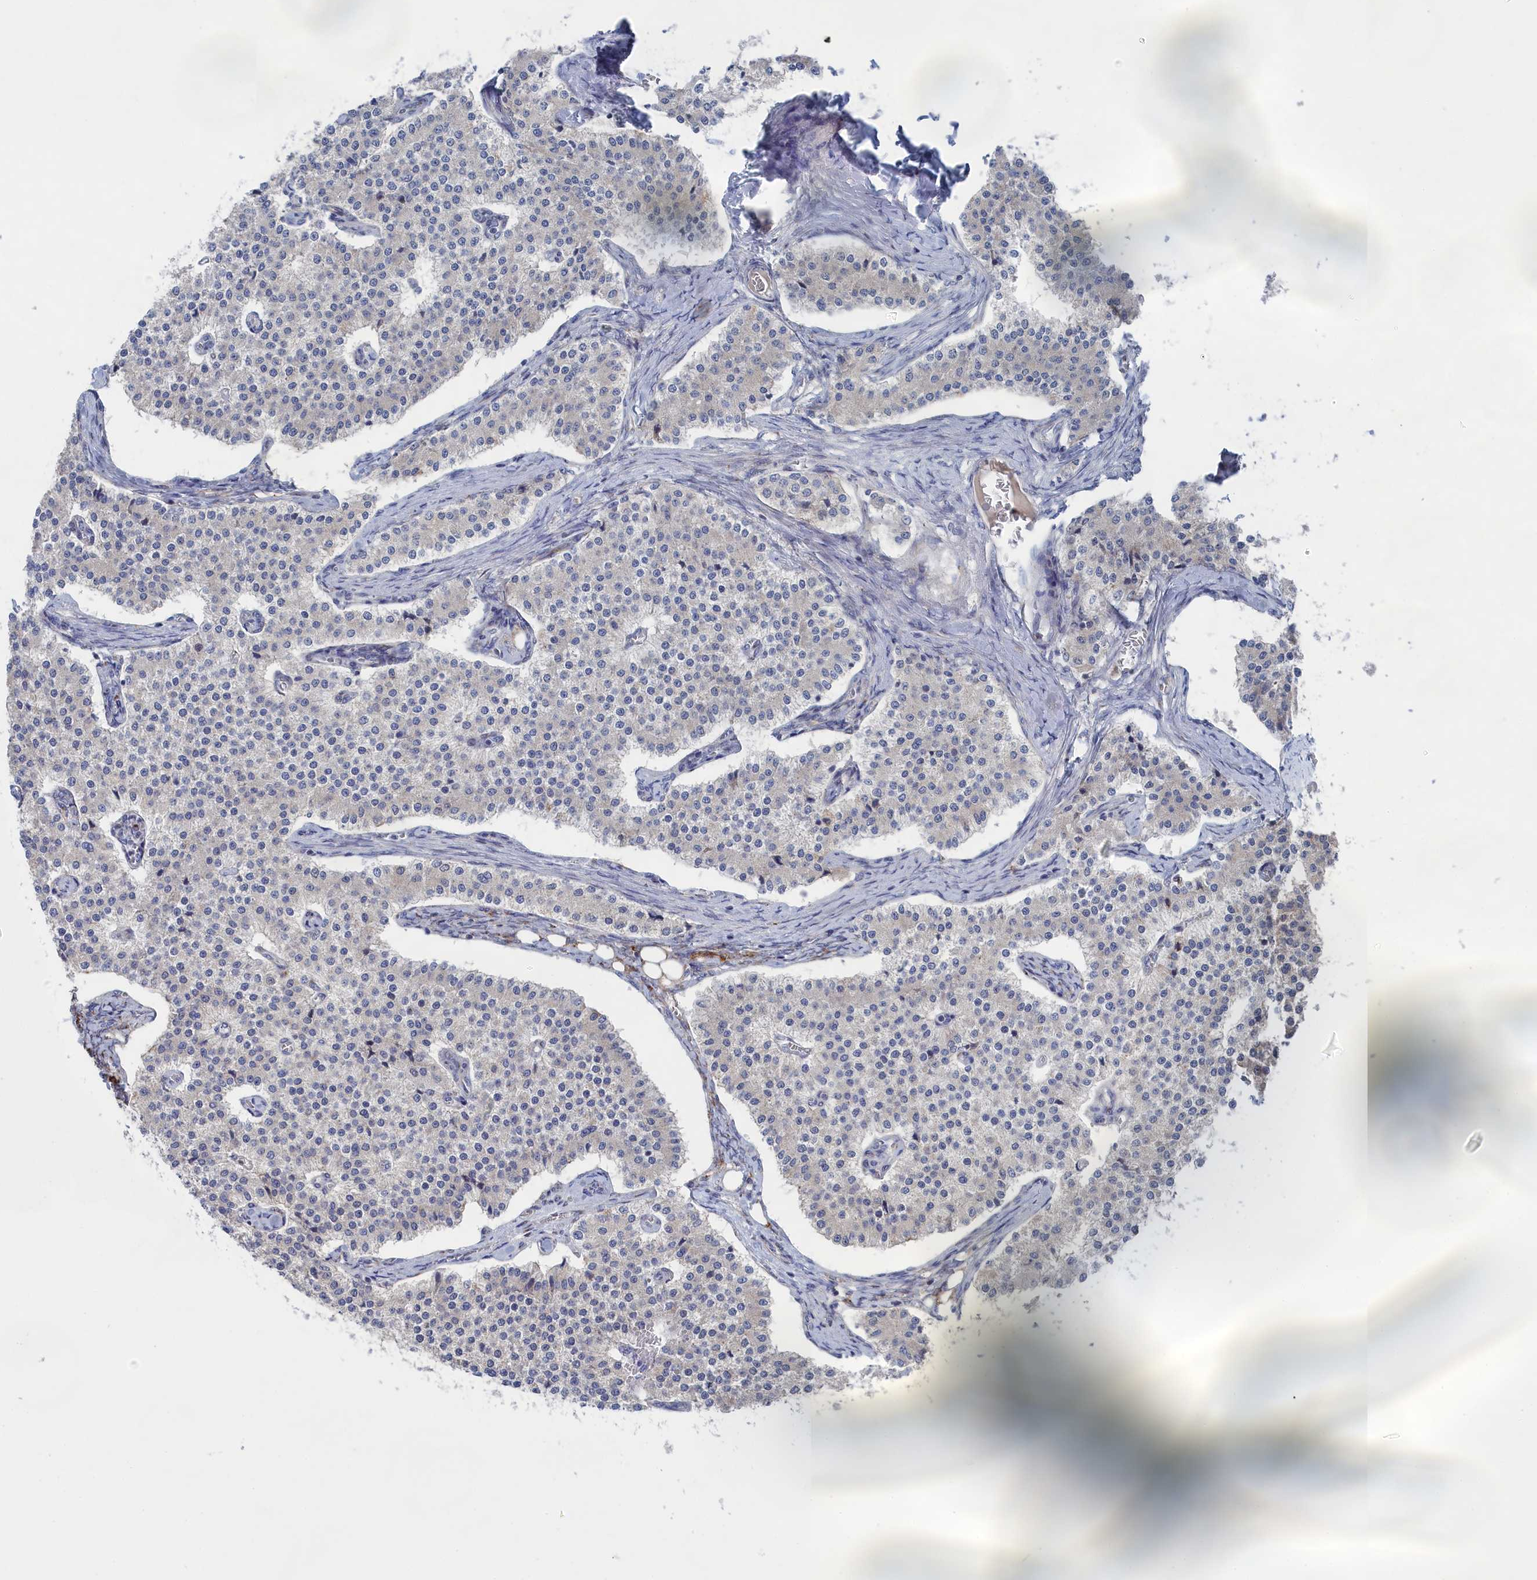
{"staining": {"intensity": "negative", "quantity": "none", "location": "none"}, "tissue": "carcinoid", "cell_type": "Tumor cells", "image_type": "cancer", "snomed": [{"axis": "morphology", "description": "Carcinoid, malignant, NOS"}, {"axis": "topography", "description": "Colon"}], "caption": "Photomicrograph shows no significant protein positivity in tumor cells of malignant carcinoid. (Stains: DAB immunohistochemistry with hematoxylin counter stain, Microscopy: brightfield microscopy at high magnification).", "gene": "IRX1", "patient": {"sex": "female", "age": 52}}